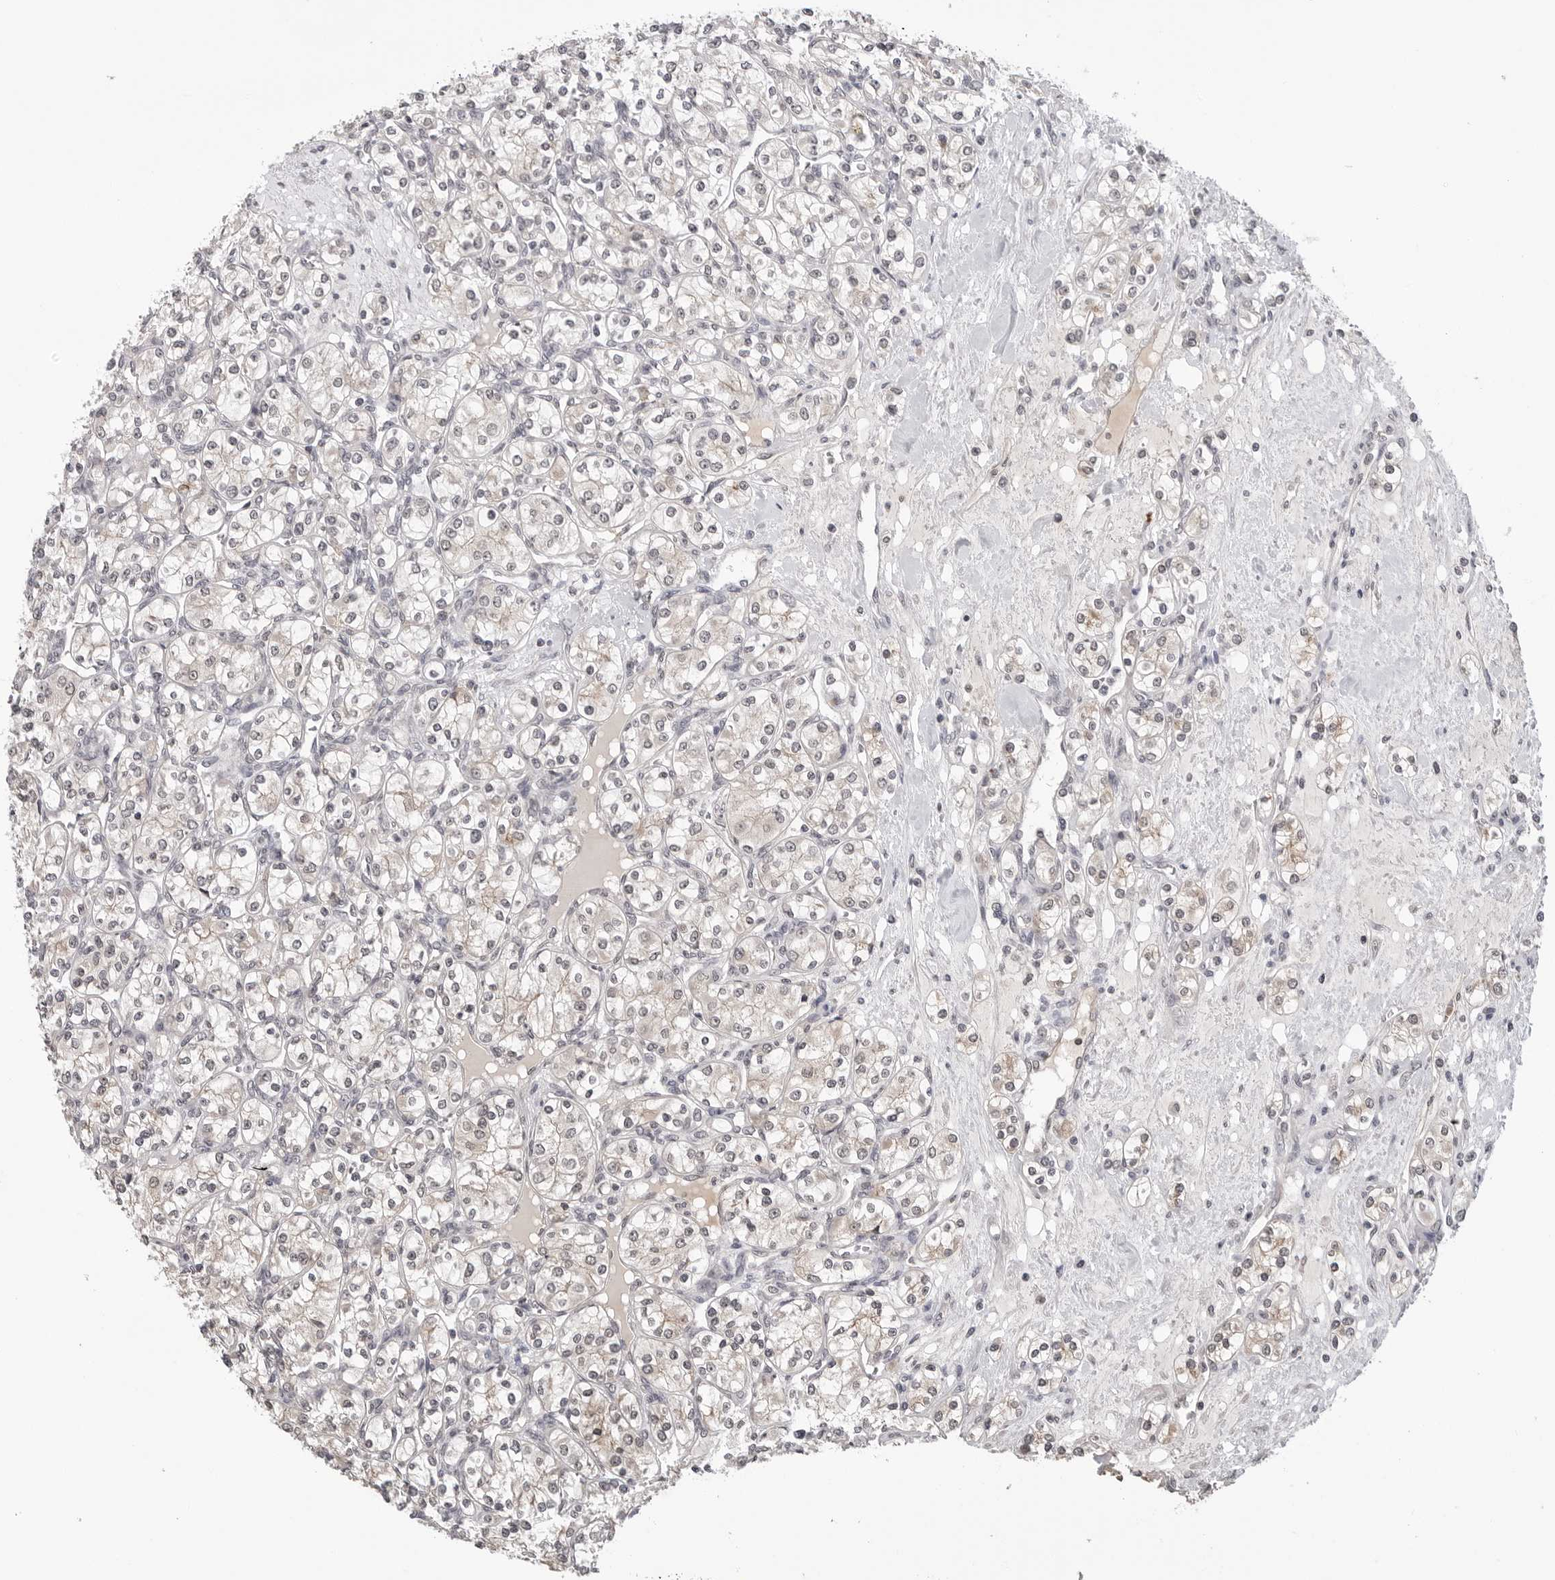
{"staining": {"intensity": "weak", "quantity": "<25%", "location": "cytoplasmic/membranous,nuclear"}, "tissue": "renal cancer", "cell_type": "Tumor cells", "image_type": "cancer", "snomed": [{"axis": "morphology", "description": "Adenocarcinoma, NOS"}, {"axis": "topography", "description": "Kidney"}], "caption": "There is no significant positivity in tumor cells of renal cancer (adenocarcinoma).", "gene": "CDK20", "patient": {"sex": "male", "age": 77}}